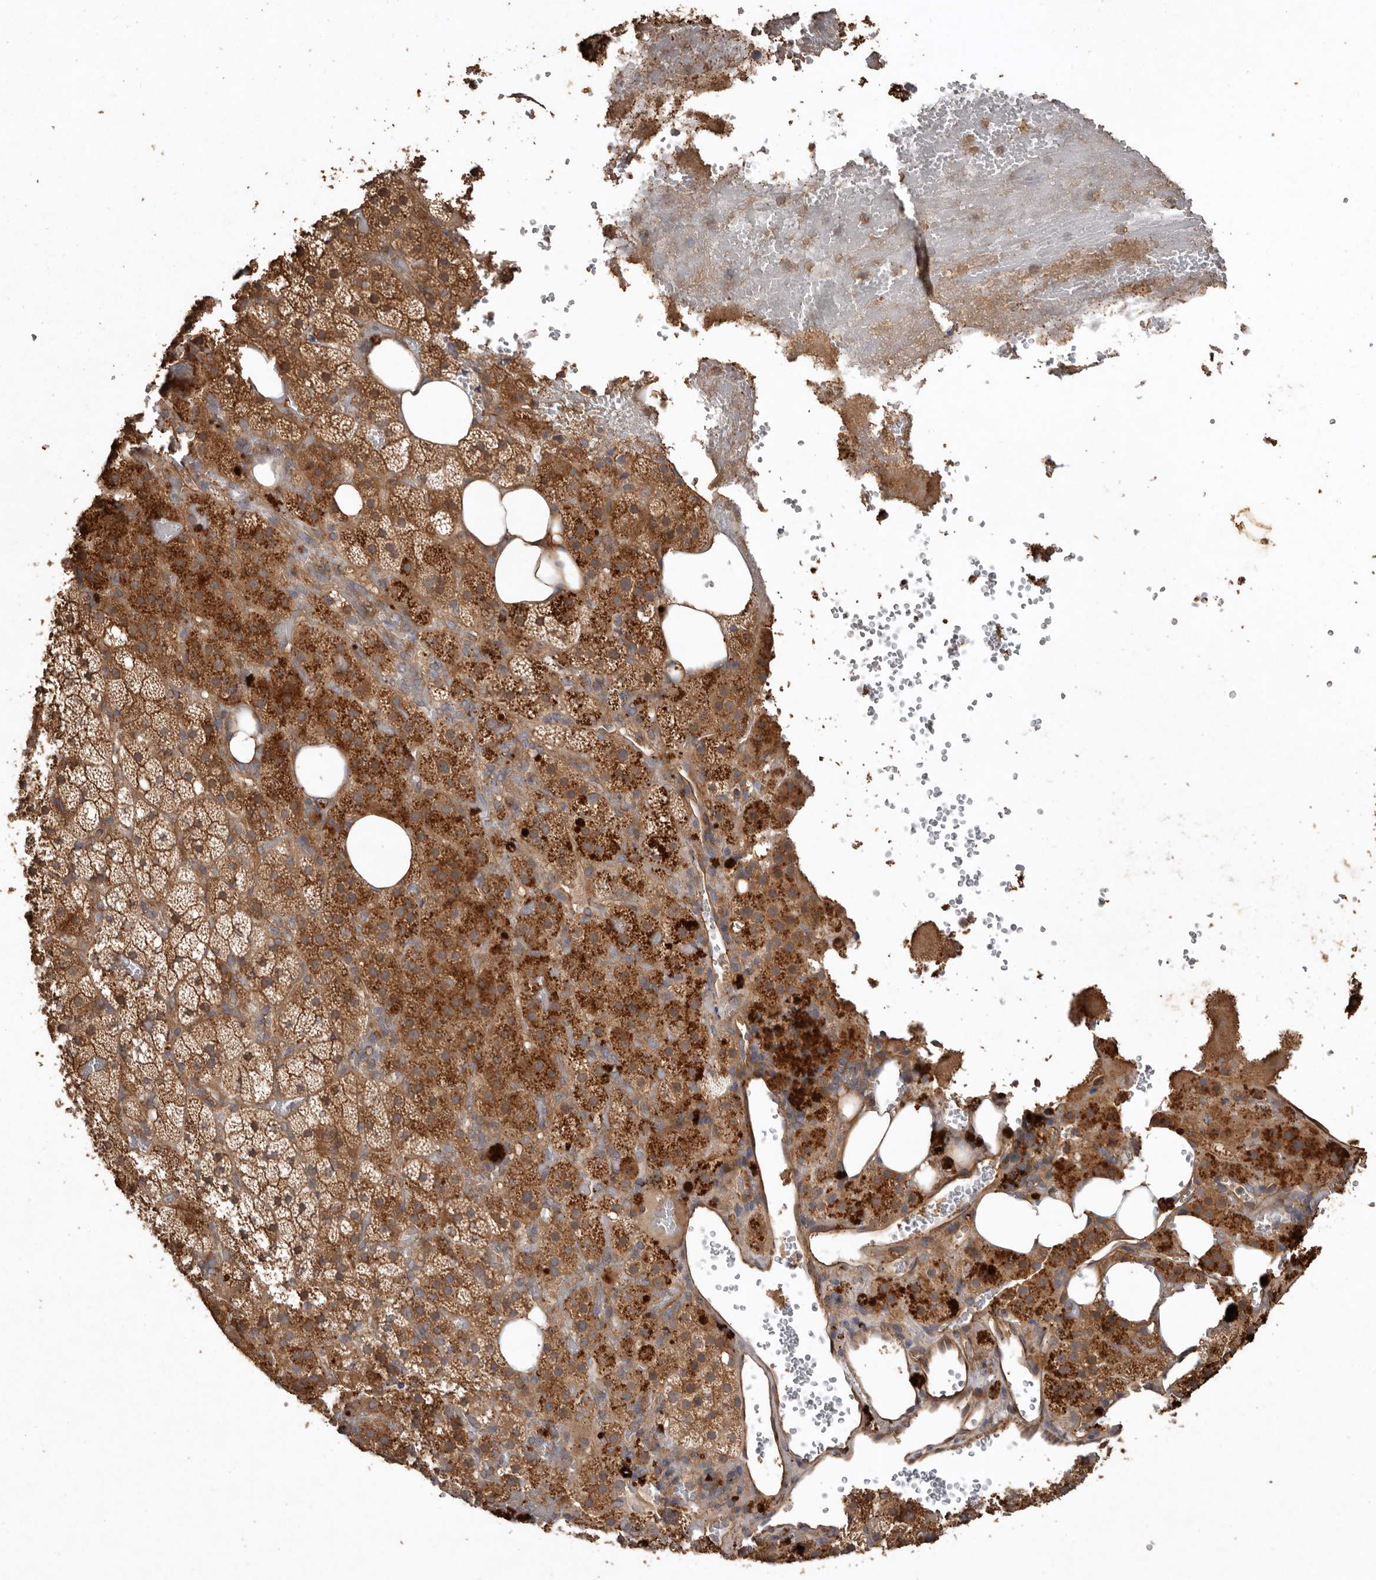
{"staining": {"intensity": "strong", "quantity": ">75%", "location": "cytoplasmic/membranous"}, "tissue": "adrenal gland", "cell_type": "Glandular cells", "image_type": "normal", "snomed": [{"axis": "morphology", "description": "Normal tissue, NOS"}, {"axis": "topography", "description": "Adrenal gland"}], "caption": "A high-resolution micrograph shows immunohistochemistry staining of unremarkable adrenal gland, which demonstrates strong cytoplasmic/membranous staining in about >75% of glandular cells. The staining was performed using DAB (3,3'-diaminobenzidine) to visualize the protein expression in brown, while the nuclei were stained in blue with hematoxylin (Magnification: 20x).", "gene": "FLCN", "patient": {"sex": "female", "age": 59}}